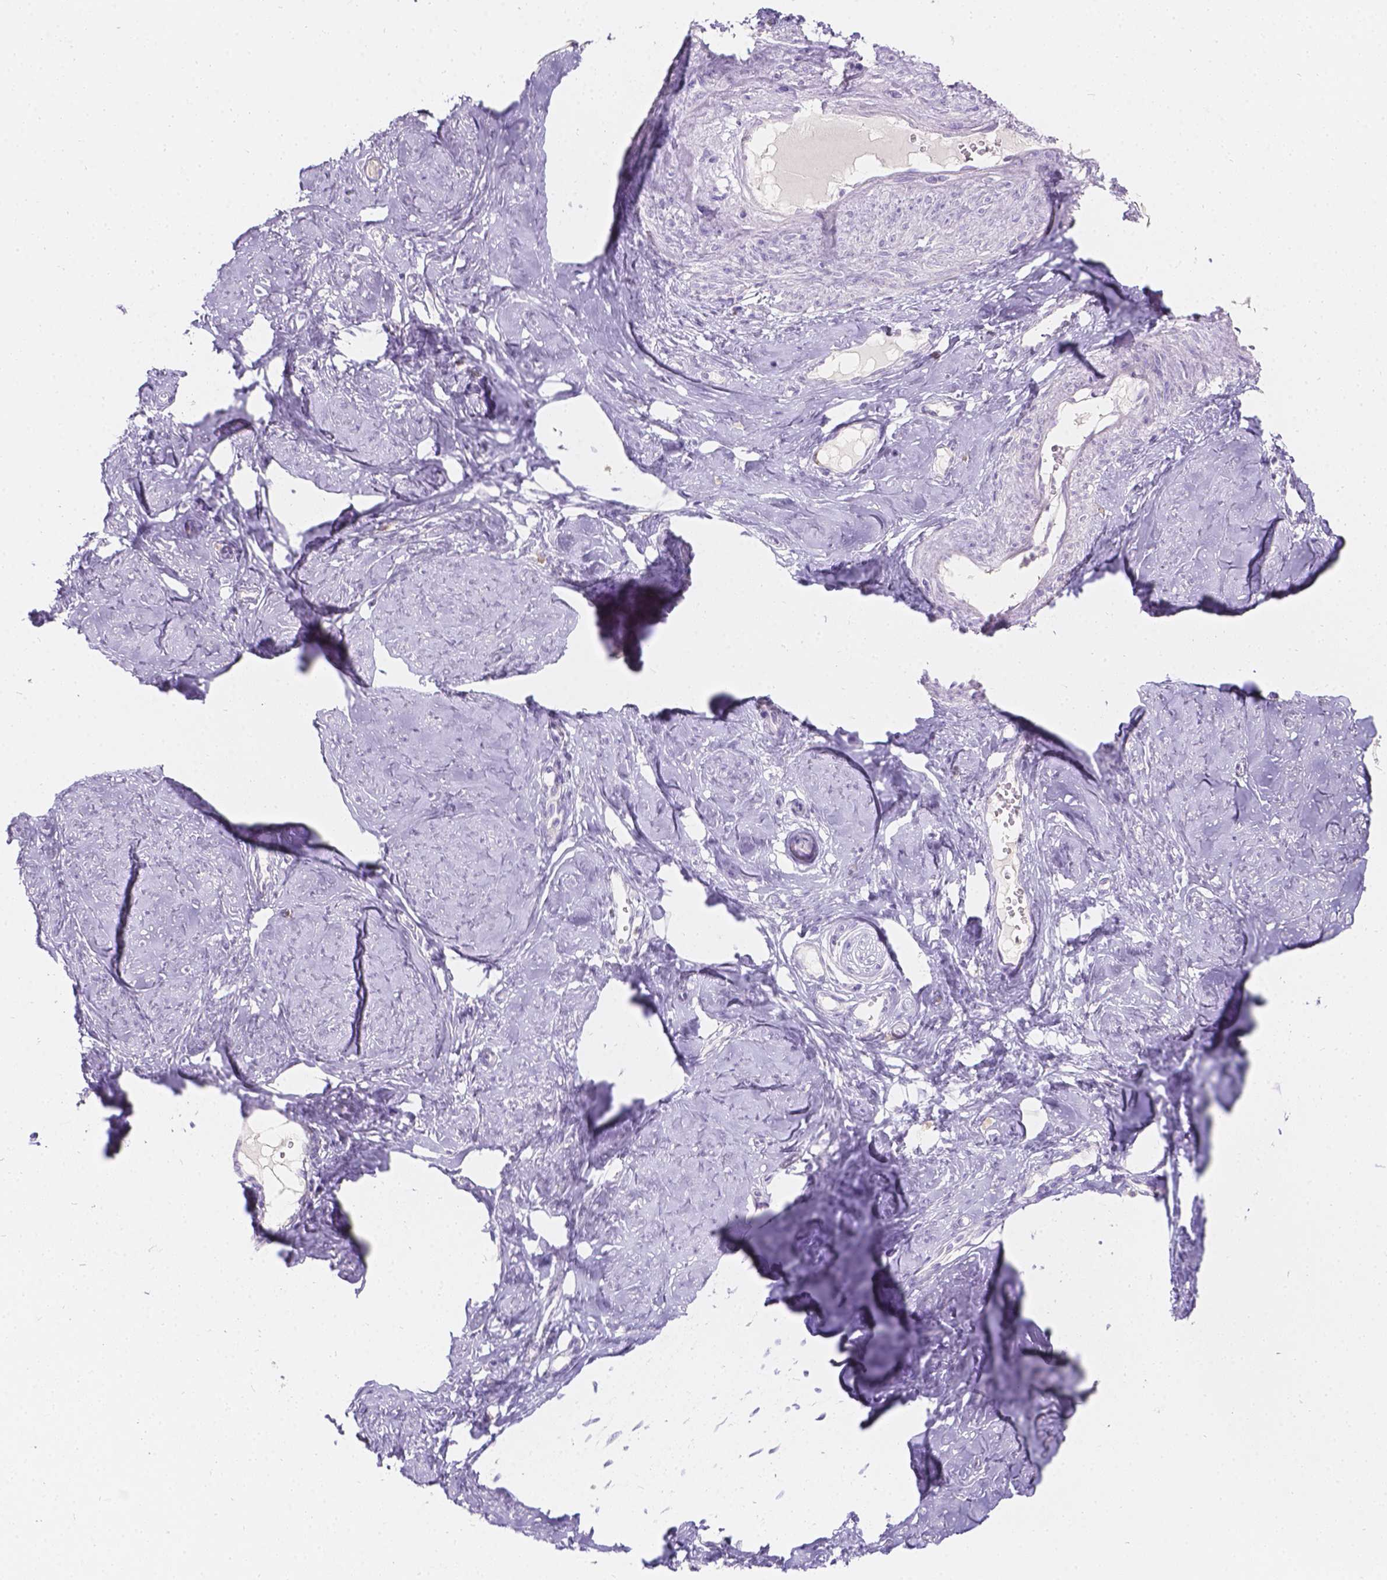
{"staining": {"intensity": "negative", "quantity": "none", "location": "none"}, "tissue": "smooth muscle", "cell_type": "Smooth muscle cells", "image_type": "normal", "snomed": [{"axis": "morphology", "description": "Normal tissue, NOS"}, {"axis": "topography", "description": "Smooth muscle"}], "caption": "The histopathology image exhibits no significant expression in smooth muscle cells of smooth muscle. (Stains: DAB (3,3'-diaminobenzidine) immunohistochemistry with hematoxylin counter stain, Microscopy: brightfield microscopy at high magnification).", "gene": "HTN3", "patient": {"sex": "female", "age": 48}}